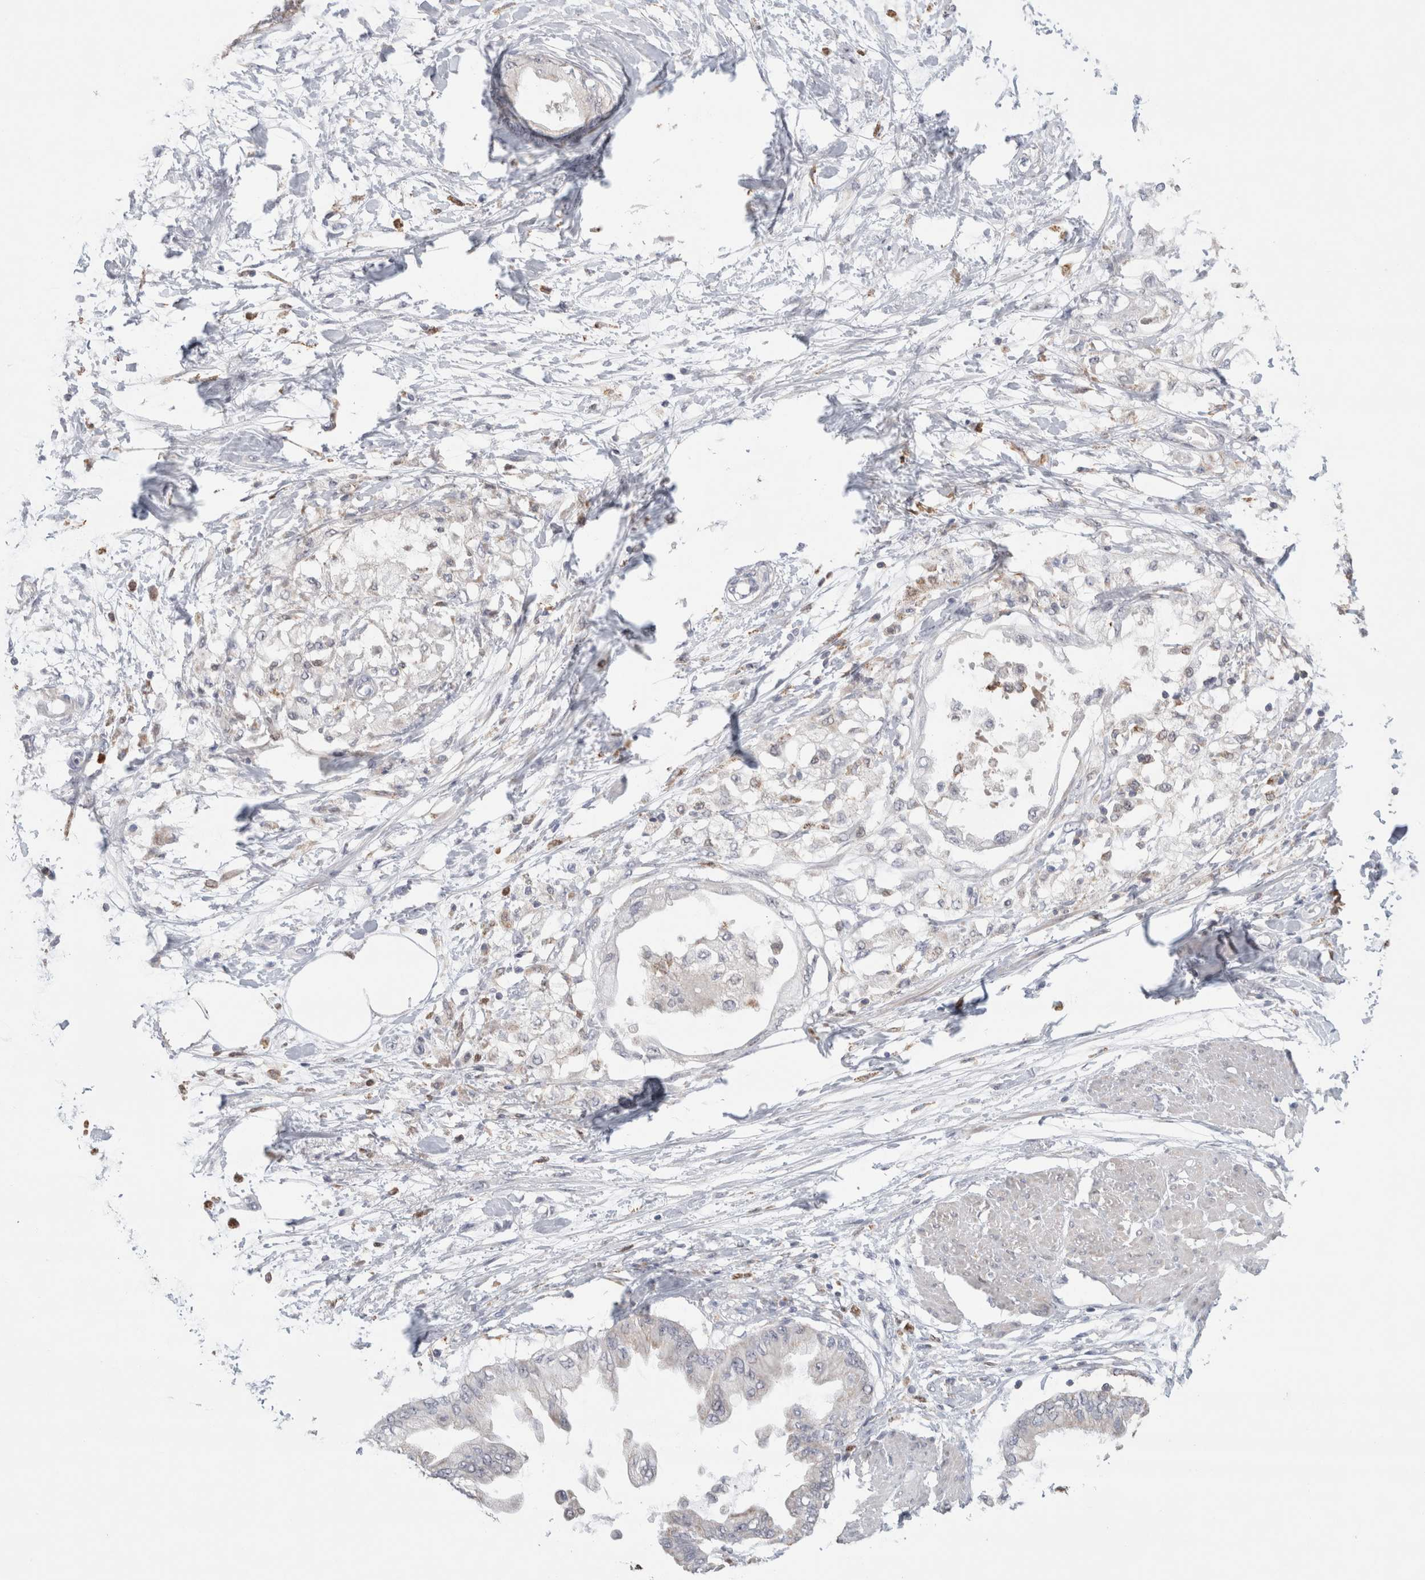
{"staining": {"intensity": "negative", "quantity": "none", "location": "none"}, "tissue": "pancreatic cancer", "cell_type": "Tumor cells", "image_type": "cancer", "snomed": [{"axis": "morphology", "description": "Normal tissue, NOS"}, {"axis": "morphology", "description": "Adenocarcinoma, NOS"}, {"axis": "topography", "description": "Pancreas"}, {"axis": "topography", "description": "Duodenum"}], "caption": "Human pancreatic cancer stained for a protein using IHC shows no positivity in tumor cells.", "gene": "AGMAT", "patient": {"sex": "female", "age": 60}}